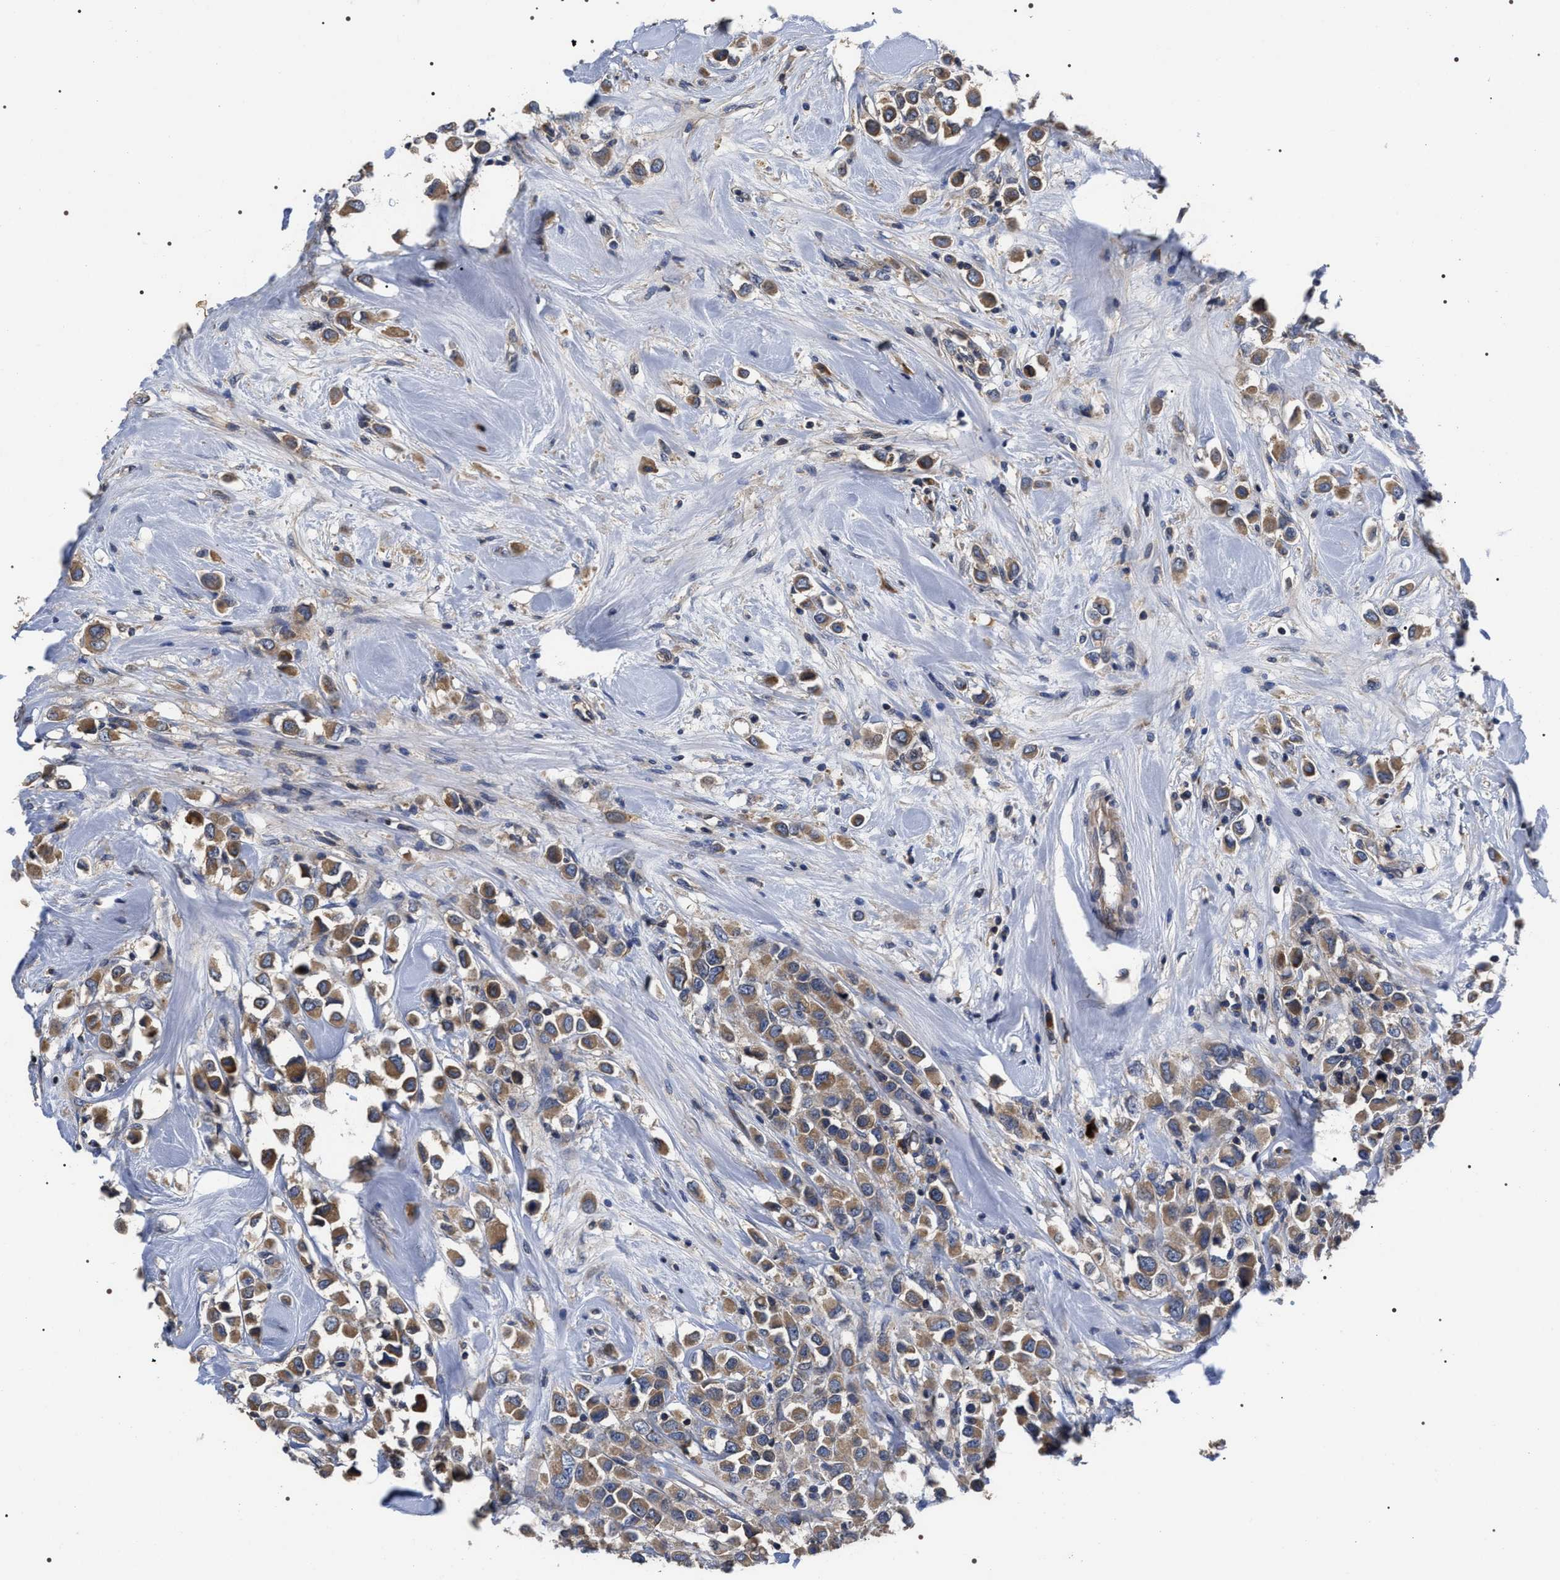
{"staining": {"intensity": "moderate", "quantity": ">75%", "location": "cytoplasmic/membranous"}, "tissue": "breast cancer", "cell_type": "Tumor cells", "image_type": "cancer", "snomed": [{"axis": "morphology", "description": "Duct carcinoma"}, {"axis": "topography", "description": "Breast"}], "caption": "Immunohistochemistry (IHC) staining of breast cancer (intraductal carcinoma), which demonstrates medium levels of moderate cytoplasmic/membranous expression in about >75% of tumor cells indicating moderate cytoplasmic/membranous protein expression. The staining was performed using DAB (brown) for protein detection and nuclei were counterstained in hematoxylin (blue).", "gene": "MIS18A", "patient": {"sex": "female", "age": 61}}